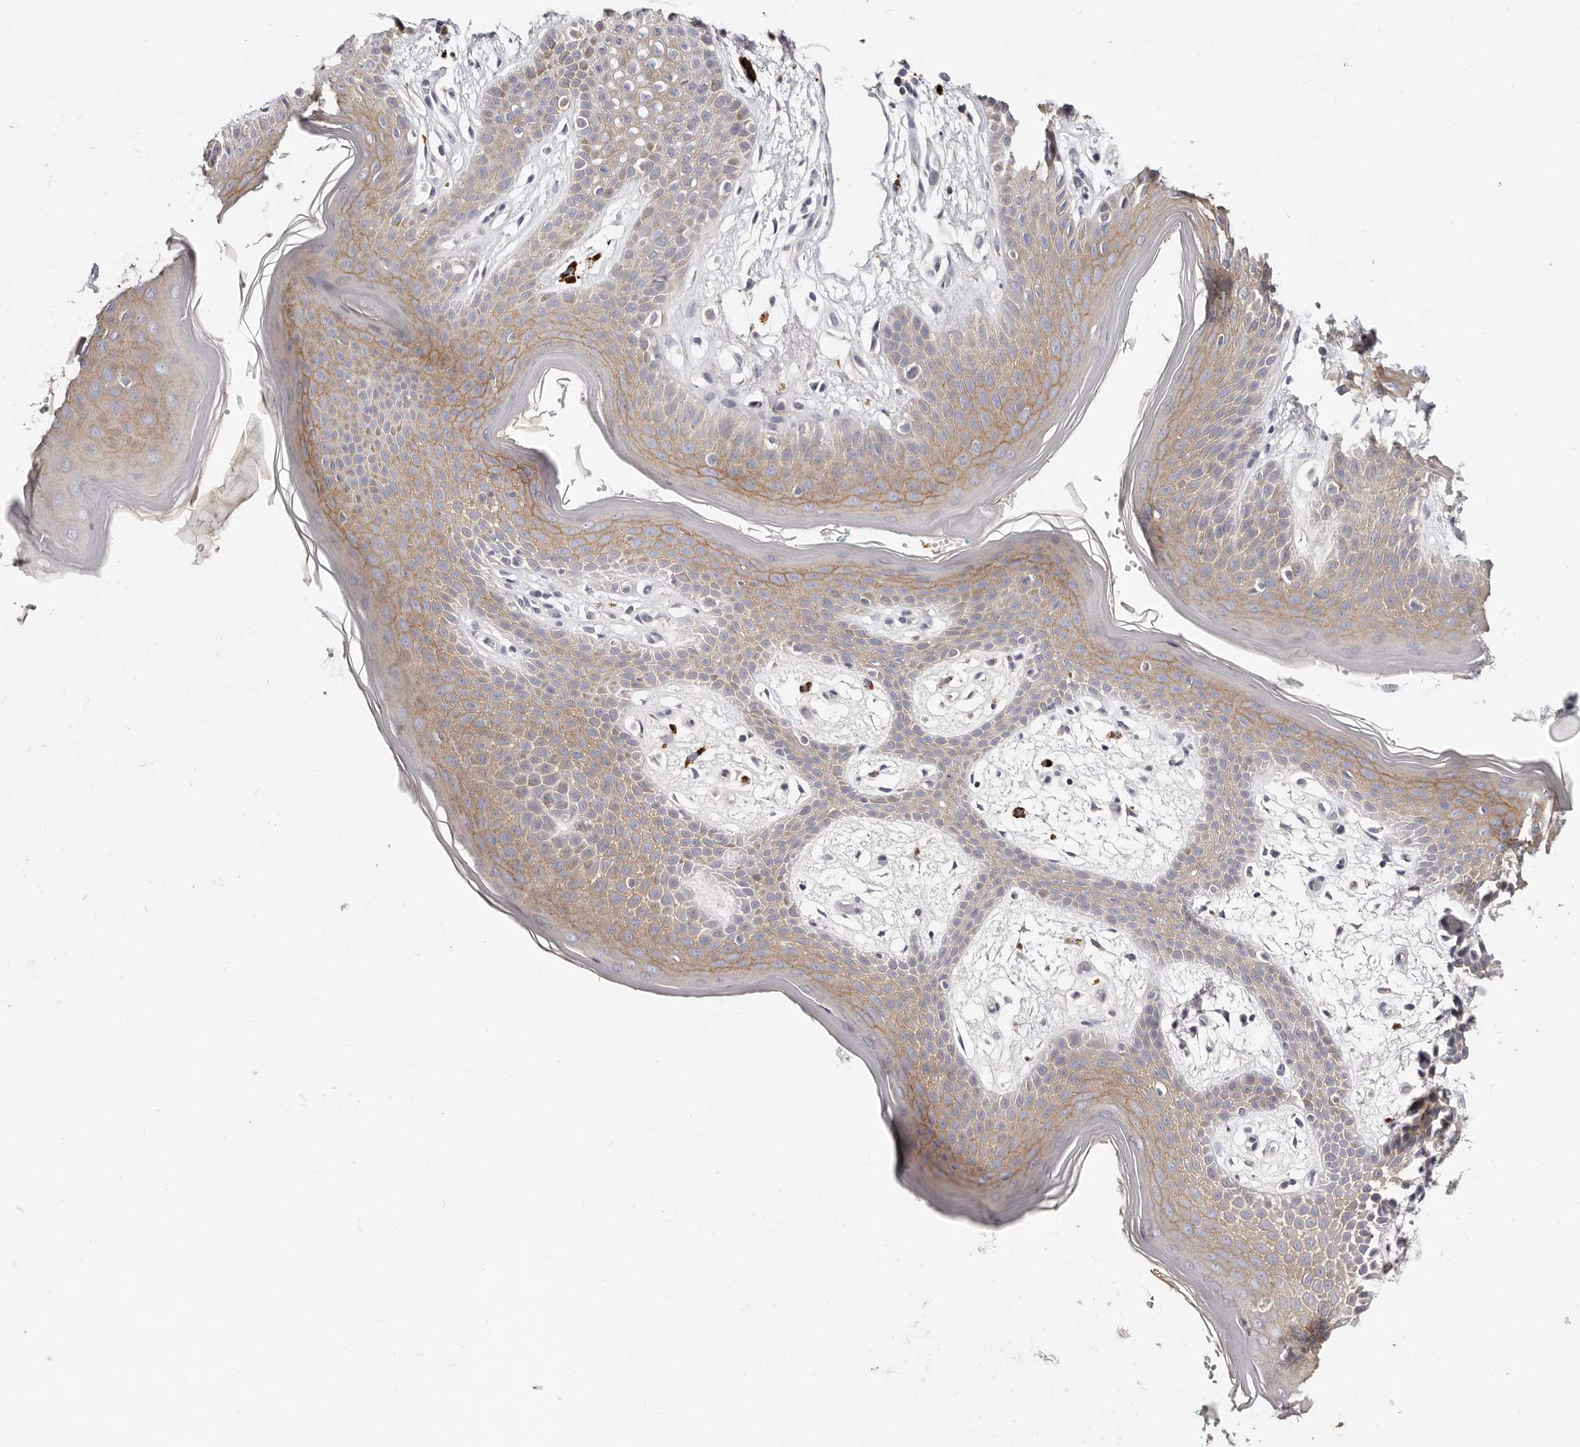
{"staining": {"intensity": "moderate", "quantity": "<25%", "location": "cytoplasmic/membranous"}, "tissue": "skin", "cell_type": "Epidermal cells", "image_type": "normal", "snomed": [{"axis": "morphology", "description": "Normal tissue, NOS"}, {"axis": "topography", "description": "Anal"}], "caption": "Epidermal cells reveal low levels of moderate cytoplasmic/membranous positivity in about <25% of cells in normal human skin.", "gene": "MRPS33", "patient": {"sex": "male", "age": 74}}